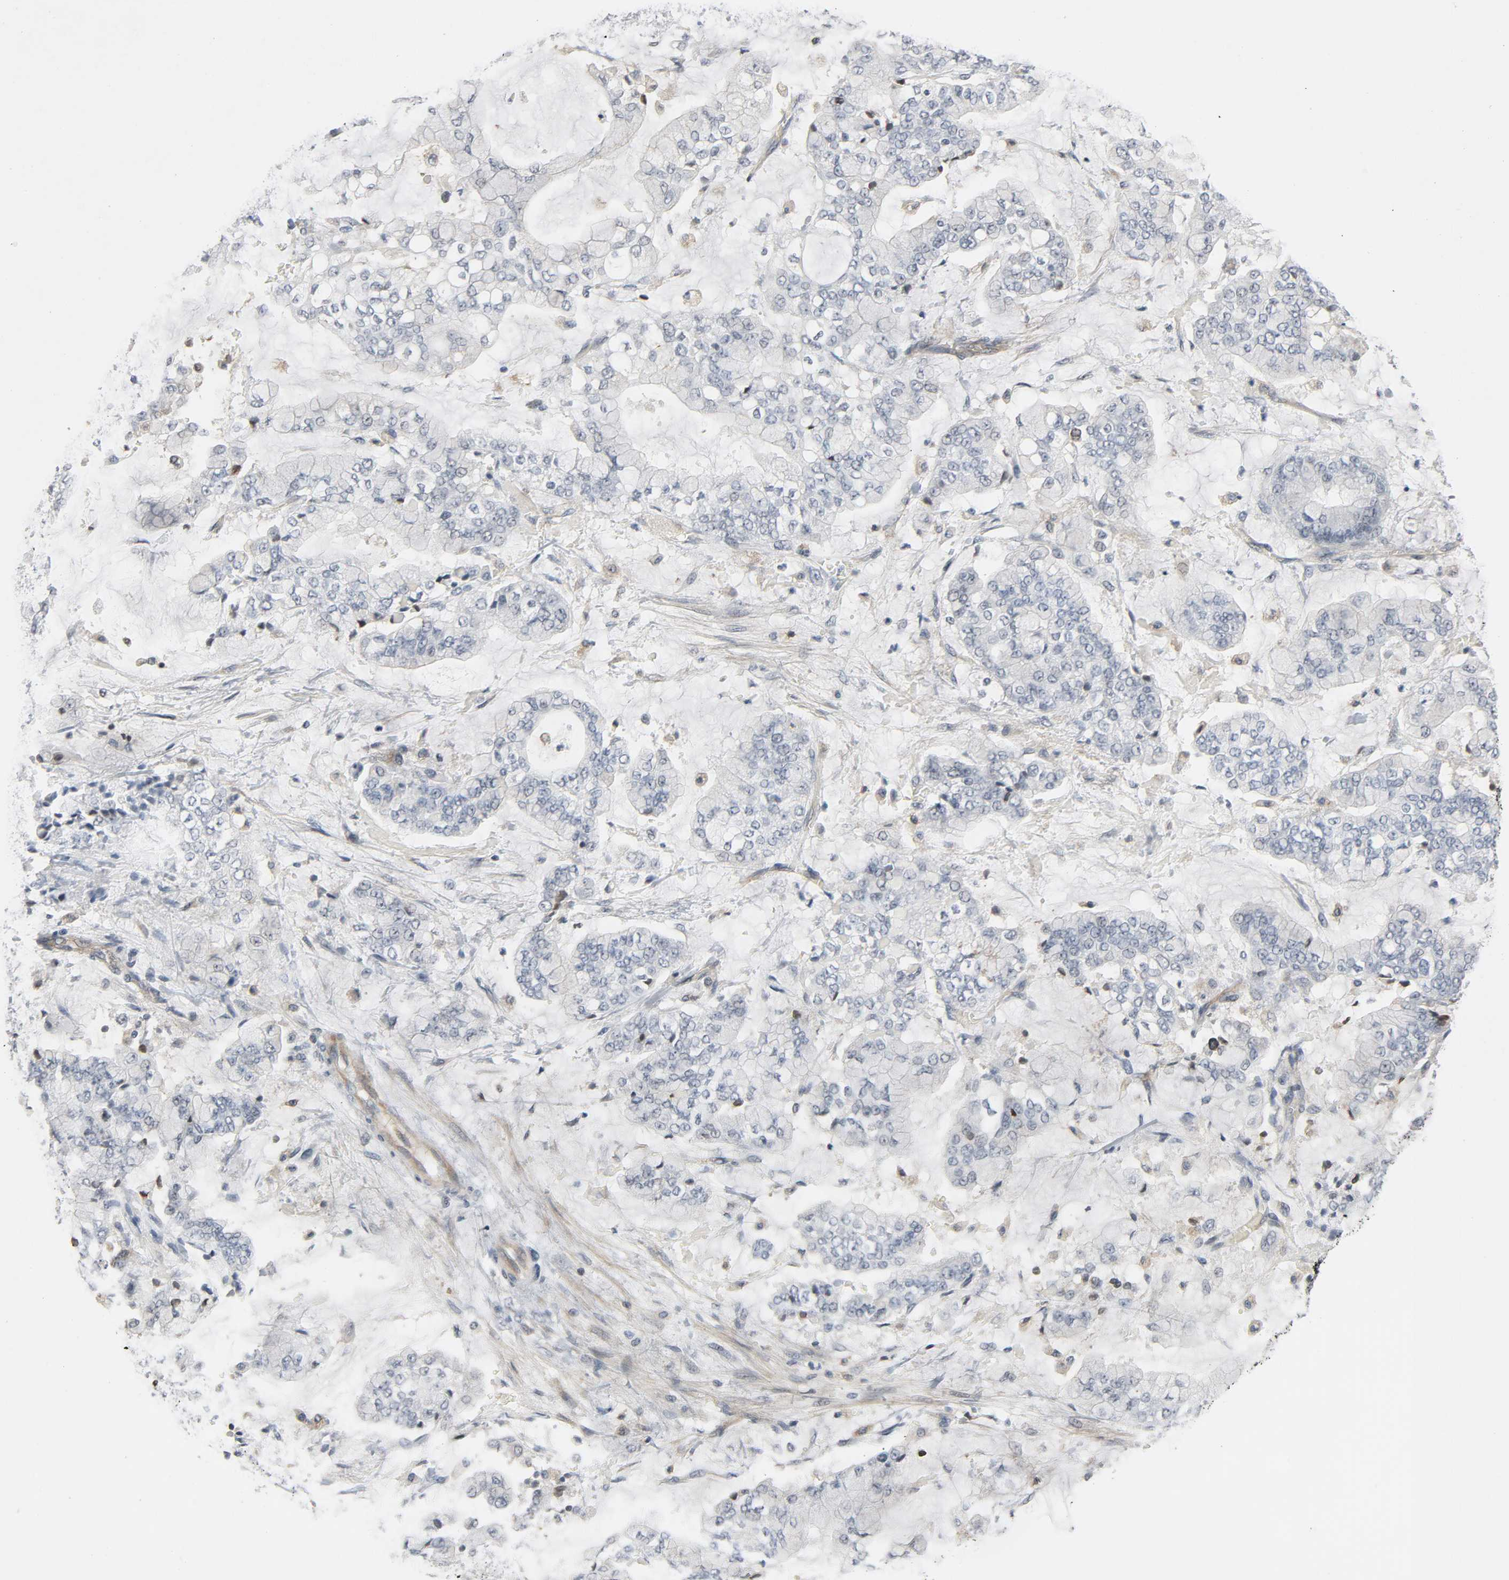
{"staining": {"intensity": "weak", "quantity": "<25%", "location": "cytoplasmic/membranous"}, "tissue": "stomach cancer", "cell_type": "Tumor cells", "image_type": "cancer", "snomed": [{"axis": "morphology", "description": "Normal tissue, NOS"}, {"axis": "morphology", "description": "Adenocarcinoma, NOS"}, {"axis": "topography", "description": "Stomach, upper"}, {"axis": "topography", "description": "Stomach"}], "caption": "An immunohistochemistry micrograph of stomach cancer is shown. There is no staining in tumor cells of stomach cancer.", "gene": "CD4", "patient": {"sex": "male", "age": 76}}